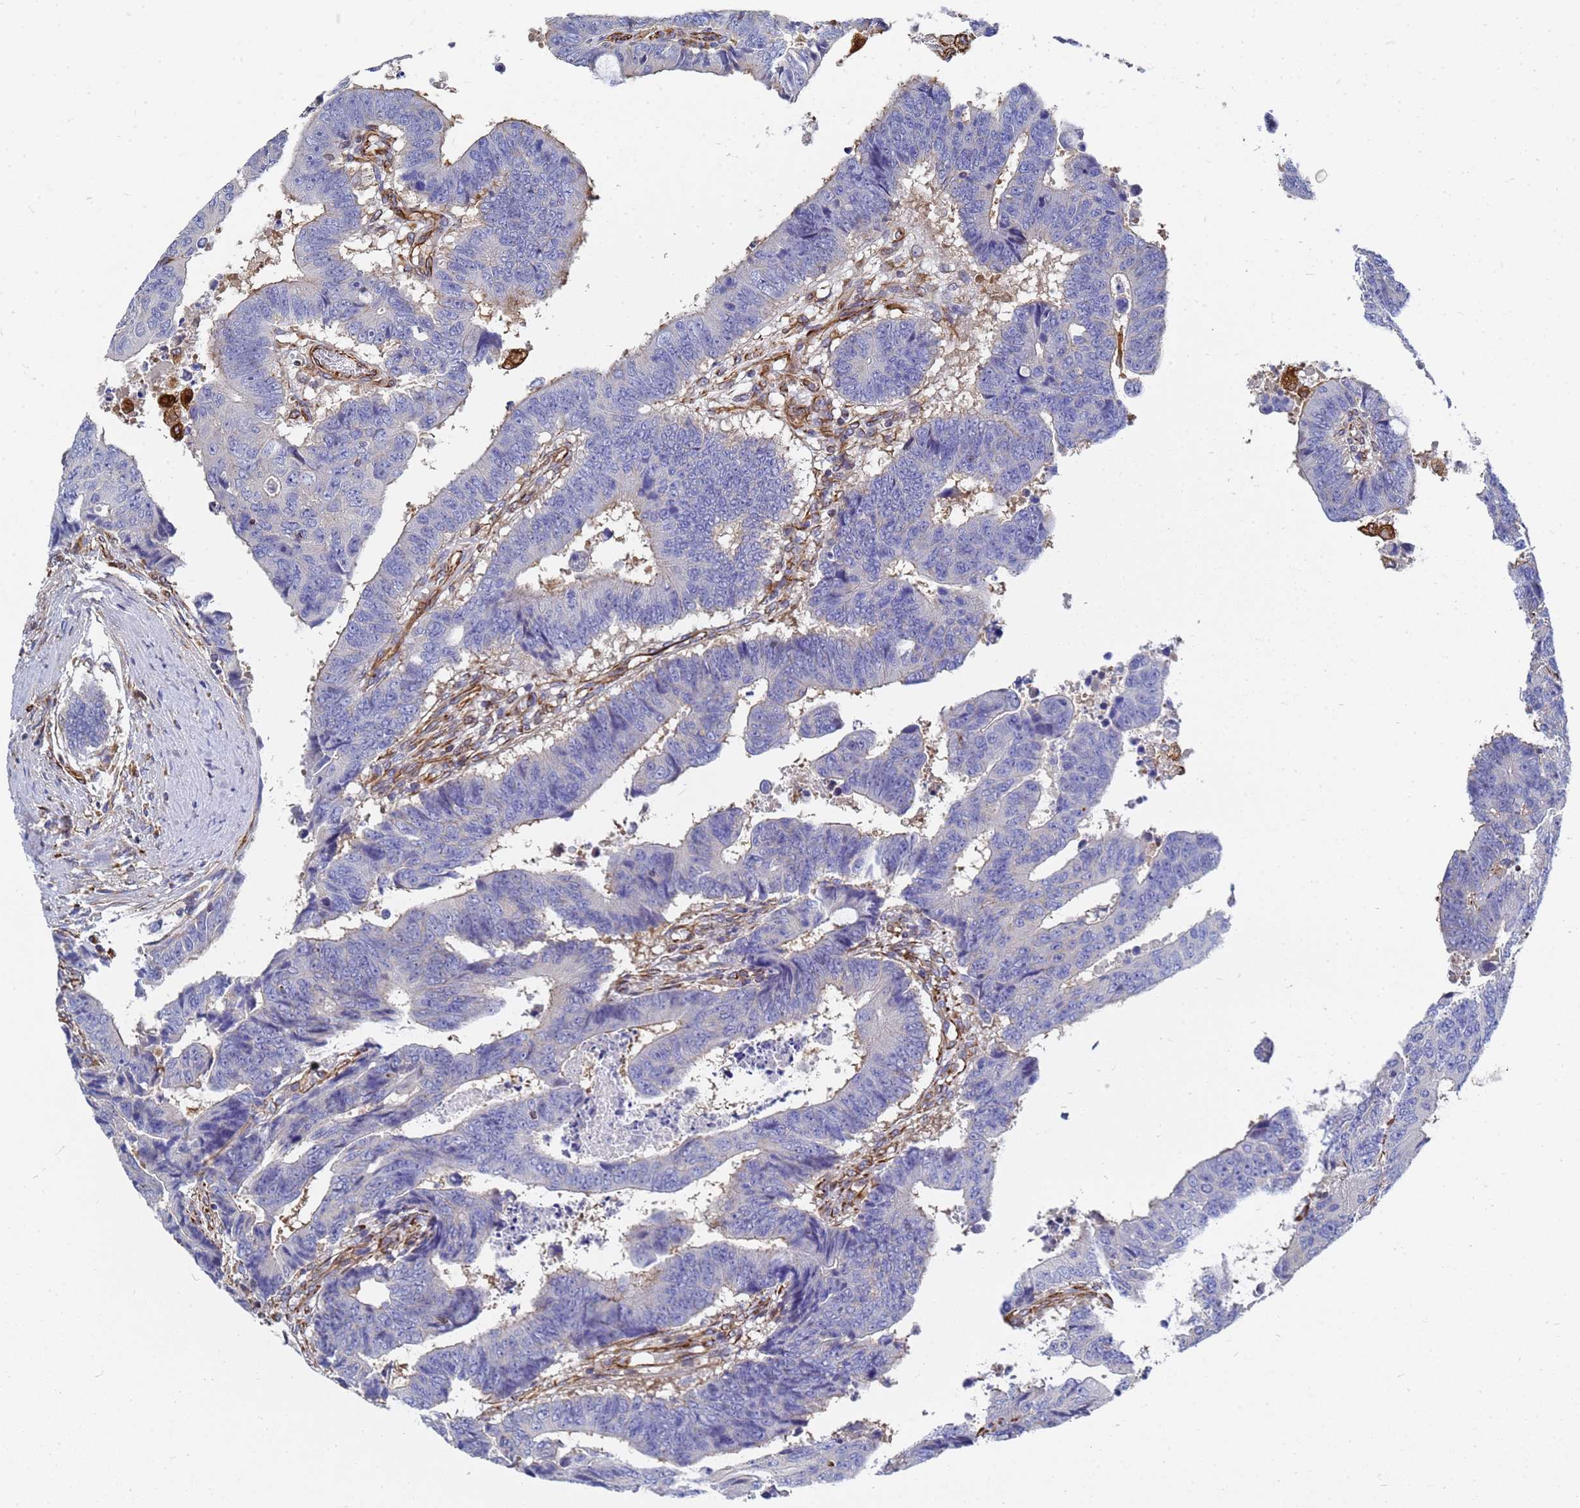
{"staining": {"intensity": "negative", "quantity": "none", "location": "none"}, "tissue": "colorectal cancer", "cell_type": "Tumor cells", "image_type": "cancer", "snomed": [{"axis": "morphology", "description": "Adenocarcinoma, NOS"}, {"axis": "topography", "description": "Rectum"}], "caption": "Image shows no protein expression in tumor cells of colorectal cancer tissue.", "gene": "SYT13", "patient": {"sex": "male", "age": 84}}